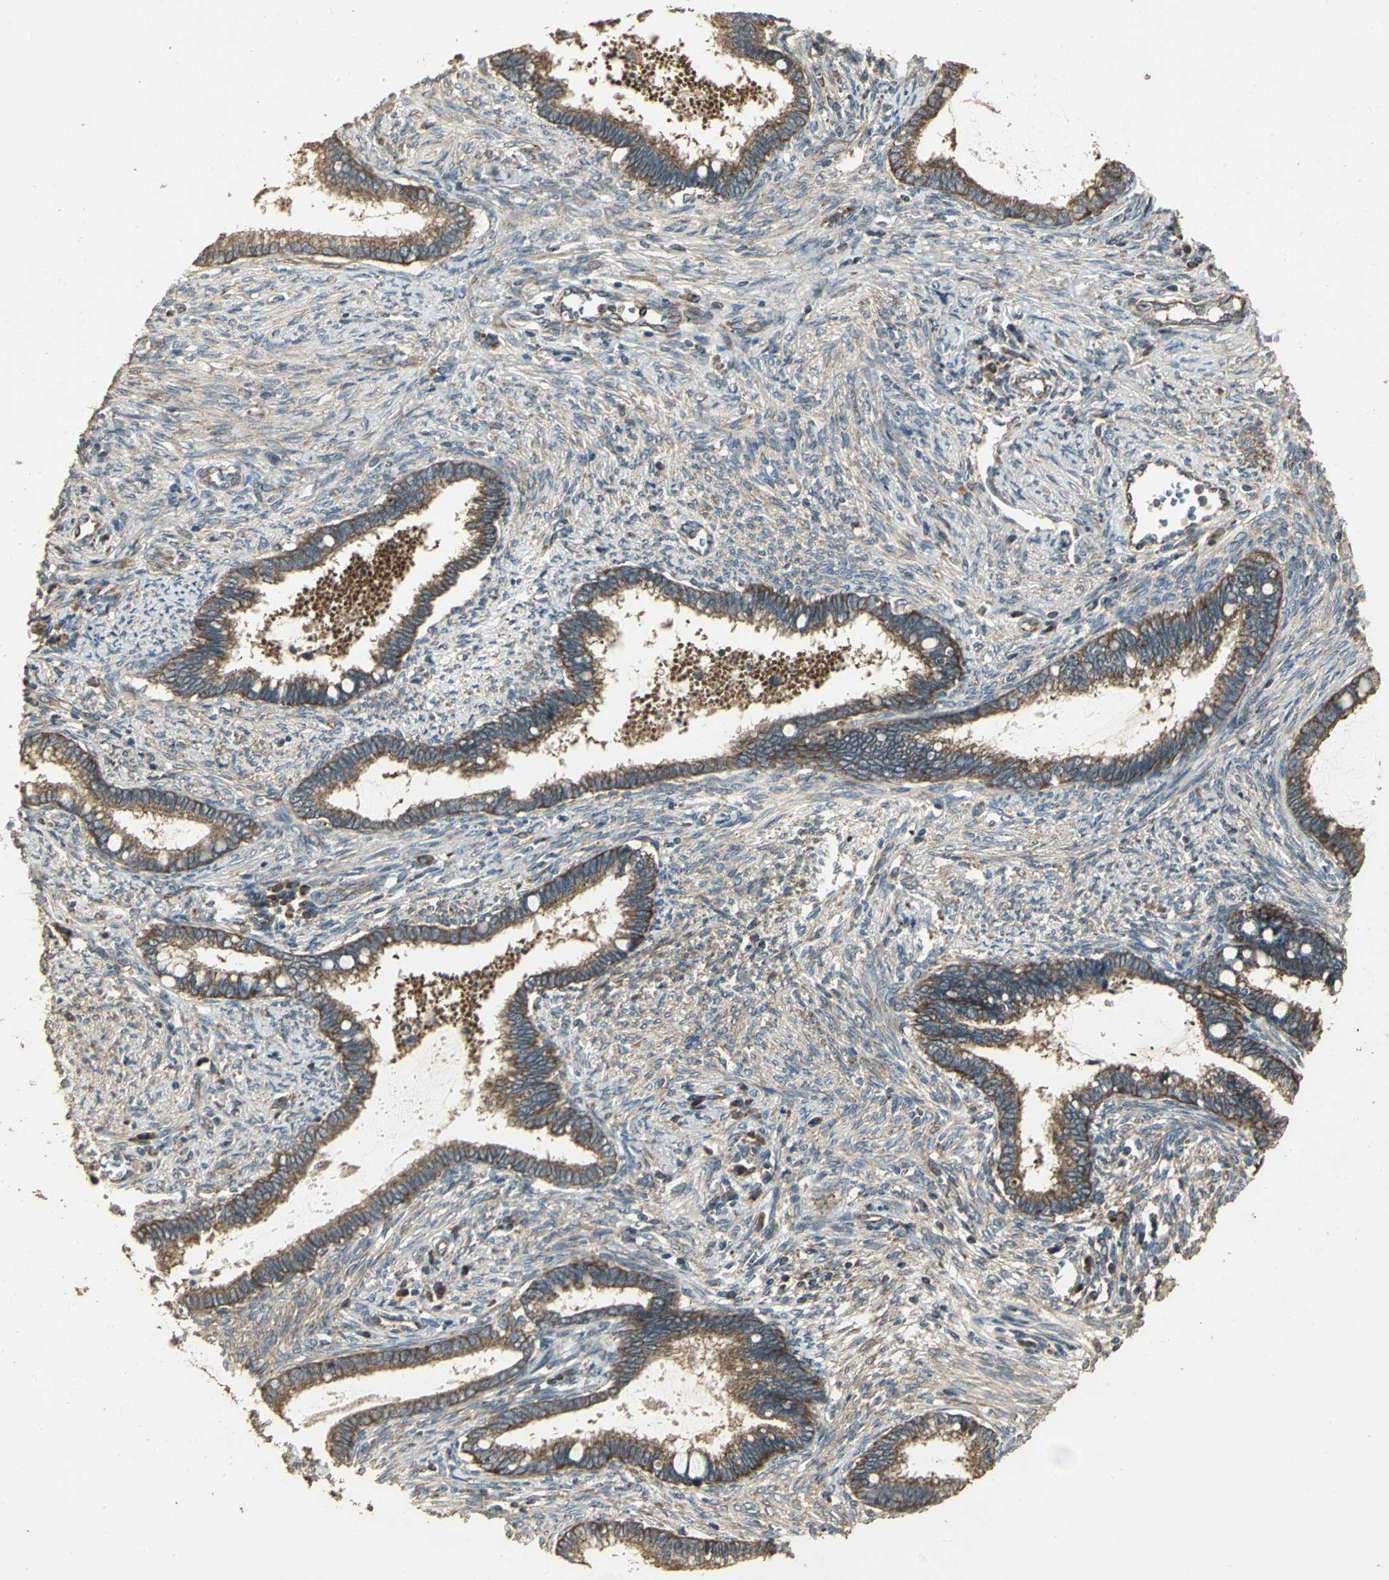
{"staining": {"intensity": "strong", "quantity": ">75%", "location": "cytoplasmic/membranous"}, "tissue": "cervical cancer", "cell_type": "Tumor cells", "image_type": "cancer", "snomed": [{"axis": "morphology", "description": "Adenocarcinoma, NOS"}, {"axis": "topography", "description": "Cervix"}], "caption": "Strong cytoplasmic/membranous staining for a protein is appreciated in approximately >75% of tumor cells of cervical adenocarcinoma using IHC.", "gene": "KANK1", "patient": {"sex": "female", "age": 44}}